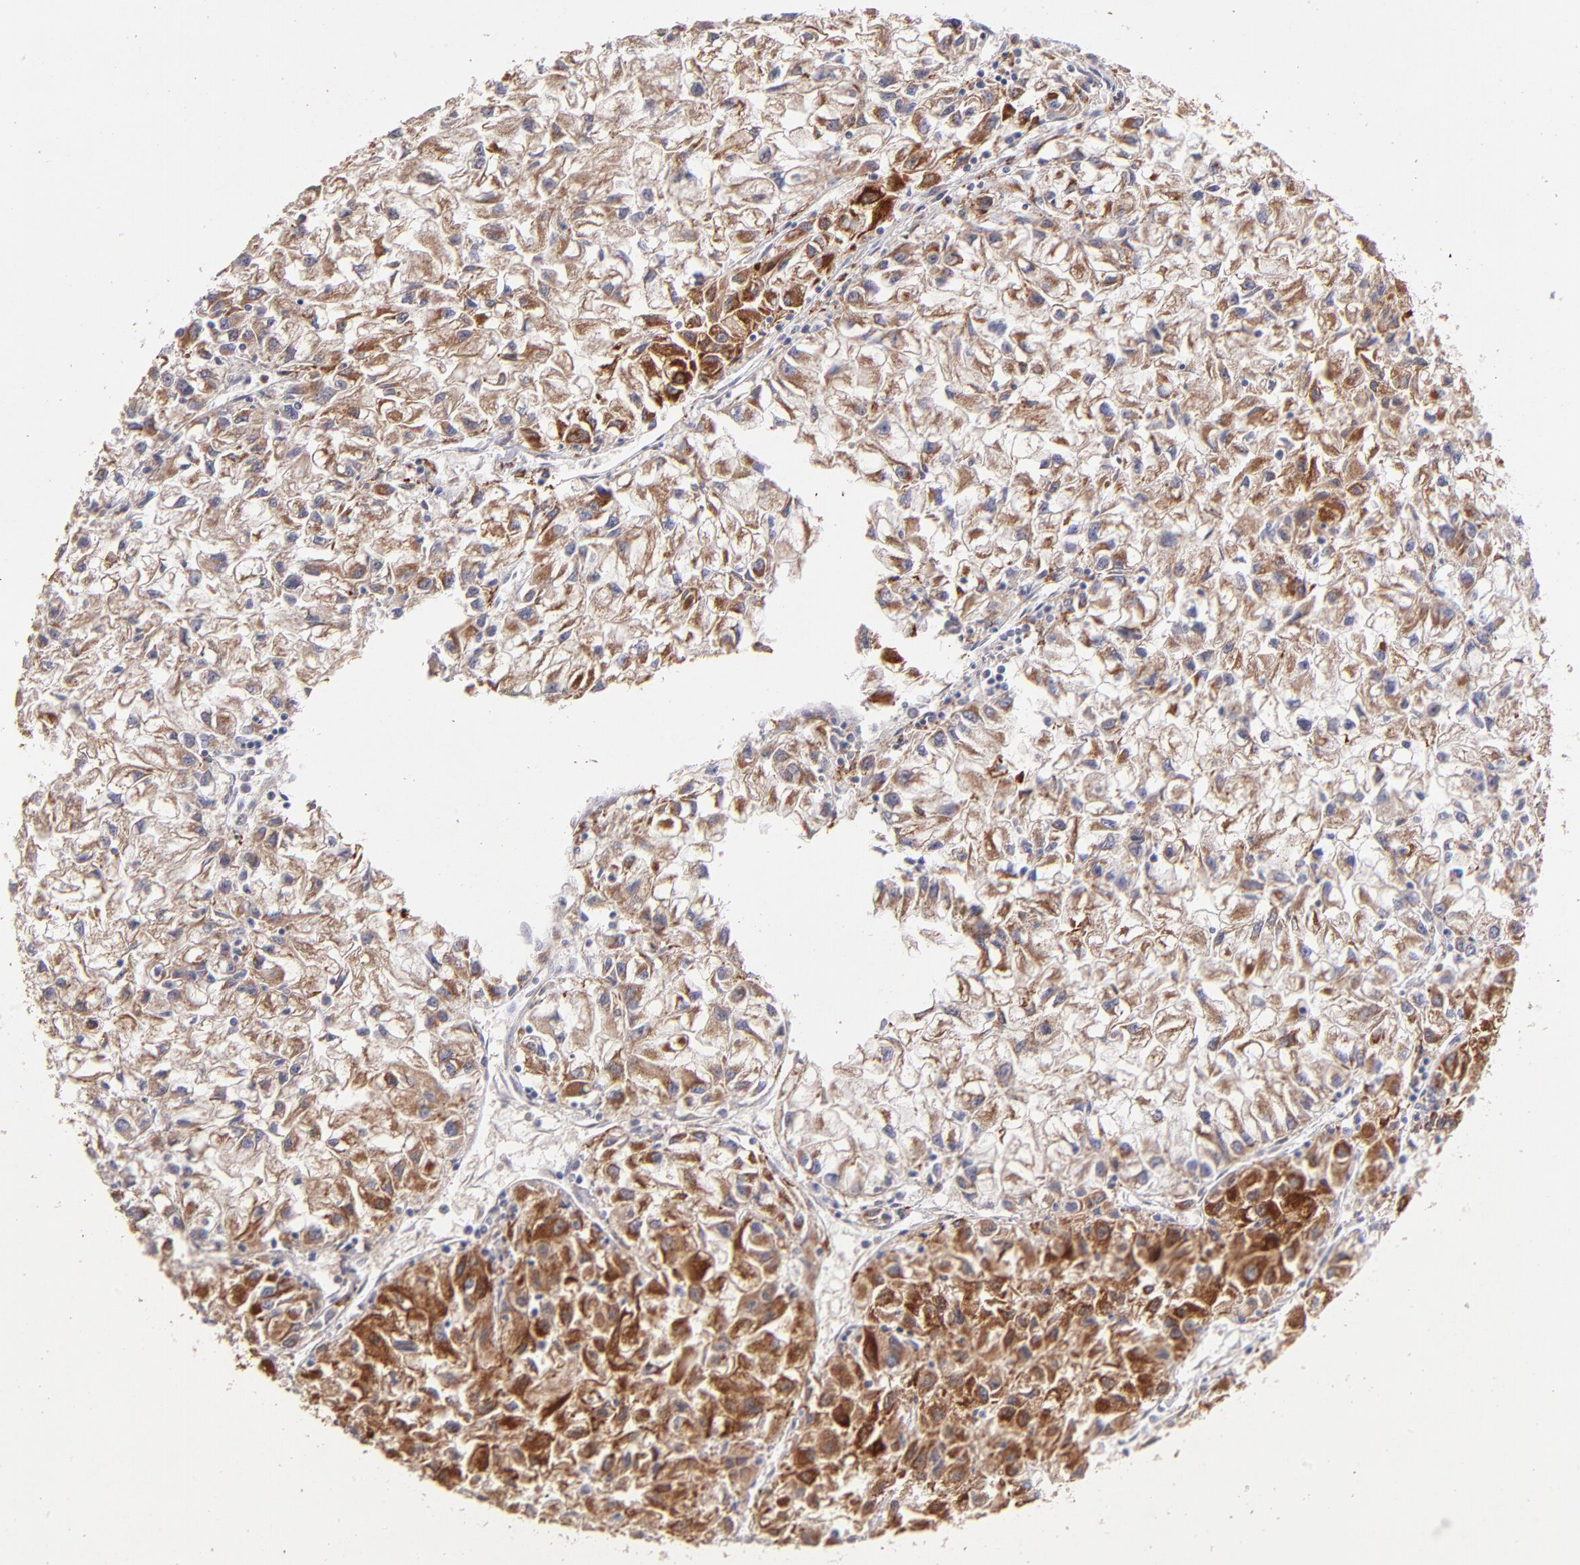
{"staining": {"intensity": "strong", "quantity": ">75%", "location": "cytoplasmic/membranous"}, "tissue": "renal cancer", "cell_type": "Tumor cells", "image_type": "cancer", "snomed": [{"axis": "morphology", "description": "Adenocarcinoma, NOS"}, {"axis": "topography", "description": "Kidney"}], "caption": "Immunohistochemistry (IHC) of renal adenocarcinoma reveals high levels of strong cytoplasmic/membranous staining in approximately >75% of tumor cells.", "gene": "GLDC", "patient": {"sex": "male", "age": 59}}